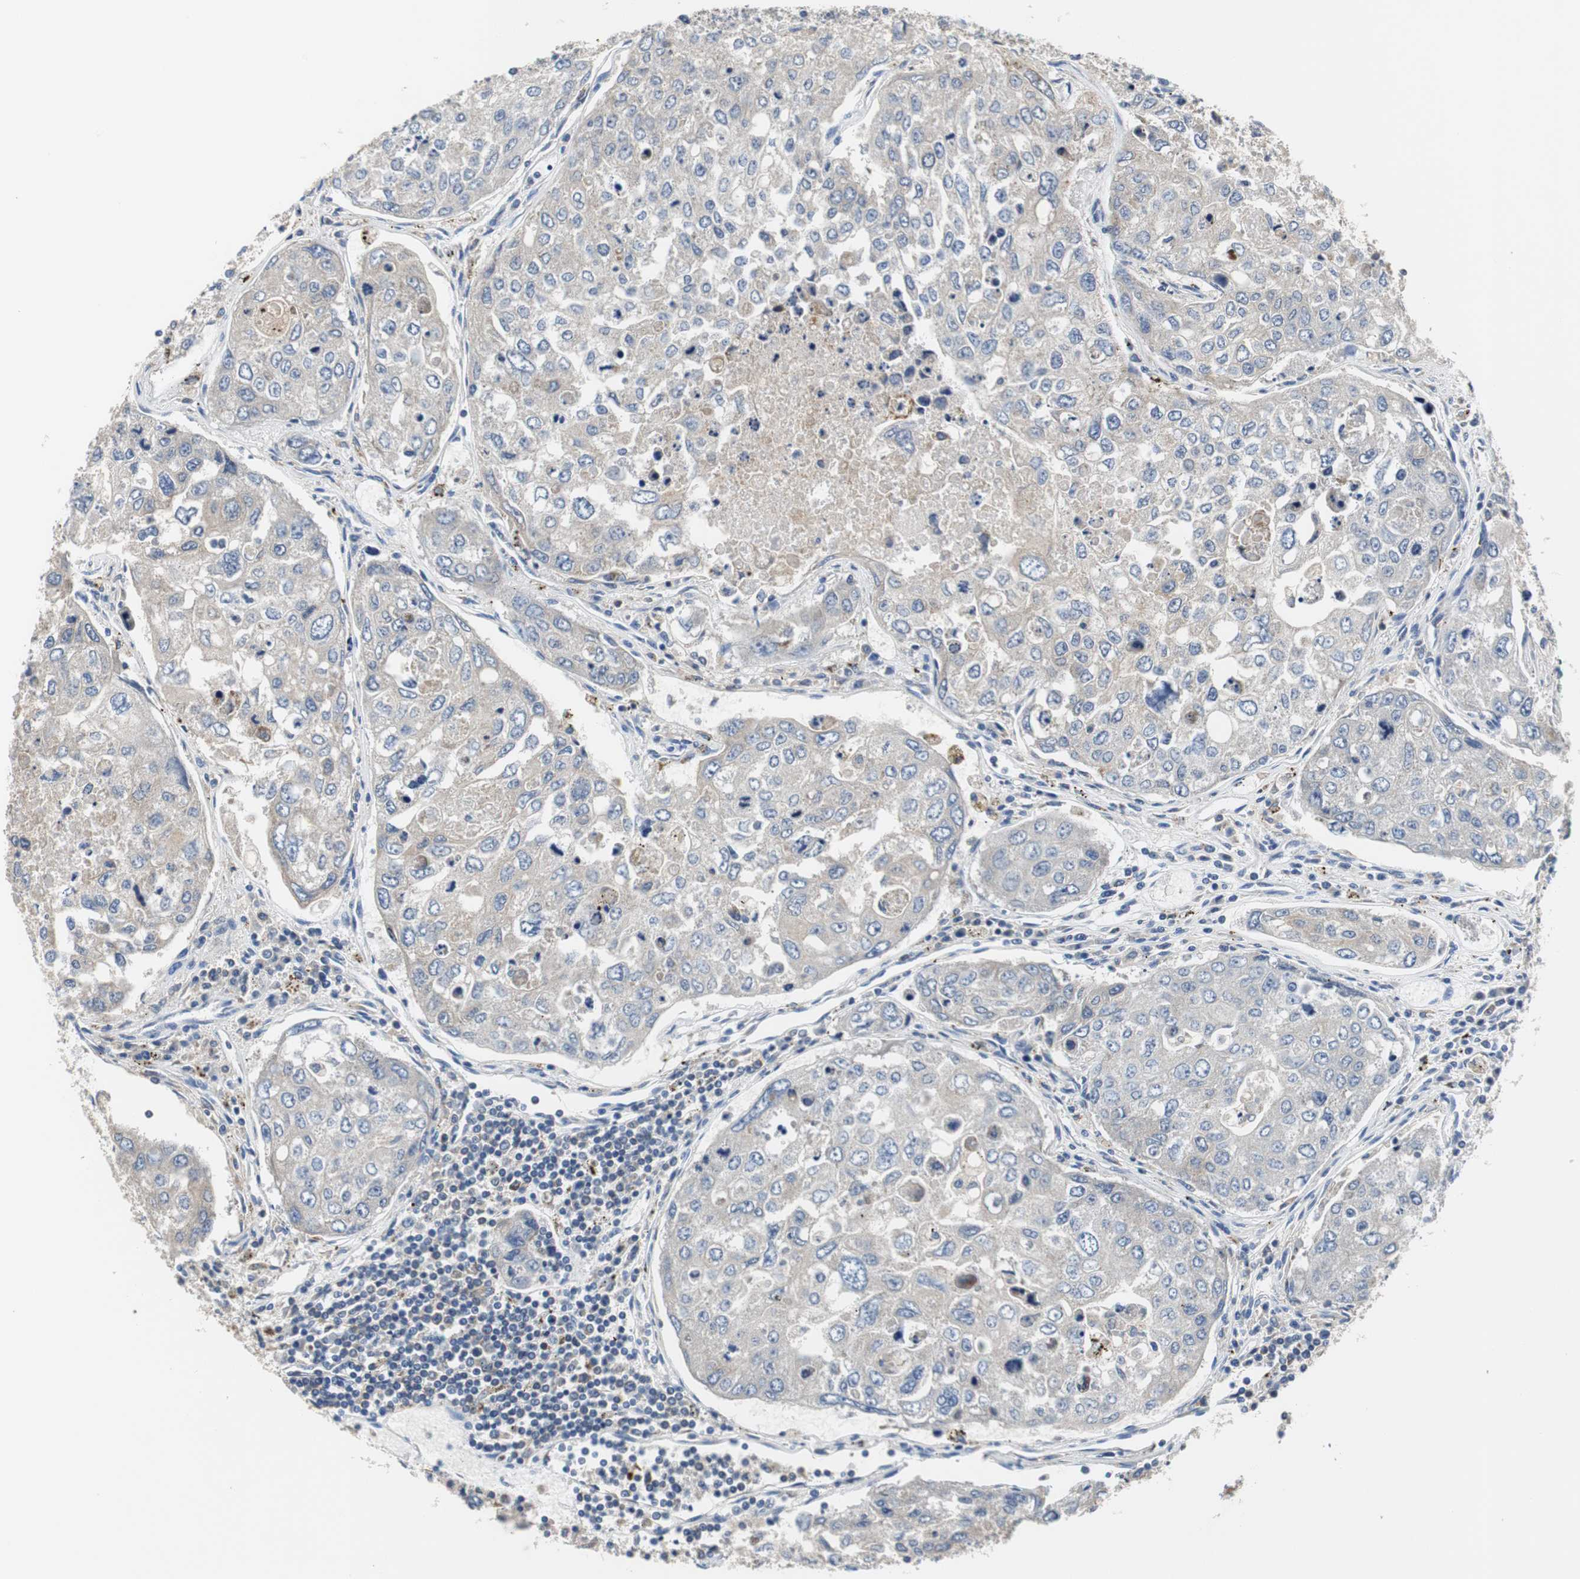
{"staining": {"intensity": "weak", "quantity": "25%-75%", "location": "cytoplasmic/membranous"}, "tissue": "urothelial cancer", "cell_type": "Tumor cells", "image_type": "cancer", "snomed": [{"axis": "morphology", "description": "Urothelial carcinoma, High grade"}, {"axis": "topography", "description": "Lymph node"}, {"axis": "topography", "description": "Urinary bladder"}], "caption": "Protein staining by immunohistochemistry (IHC) shows weak cytoplasmic/membranous positivity in approximately 25%-75% of tumor cells in urothelial cancer.", "gene": "VAMP8", "patient": {"sex": "male", "age": 51}}